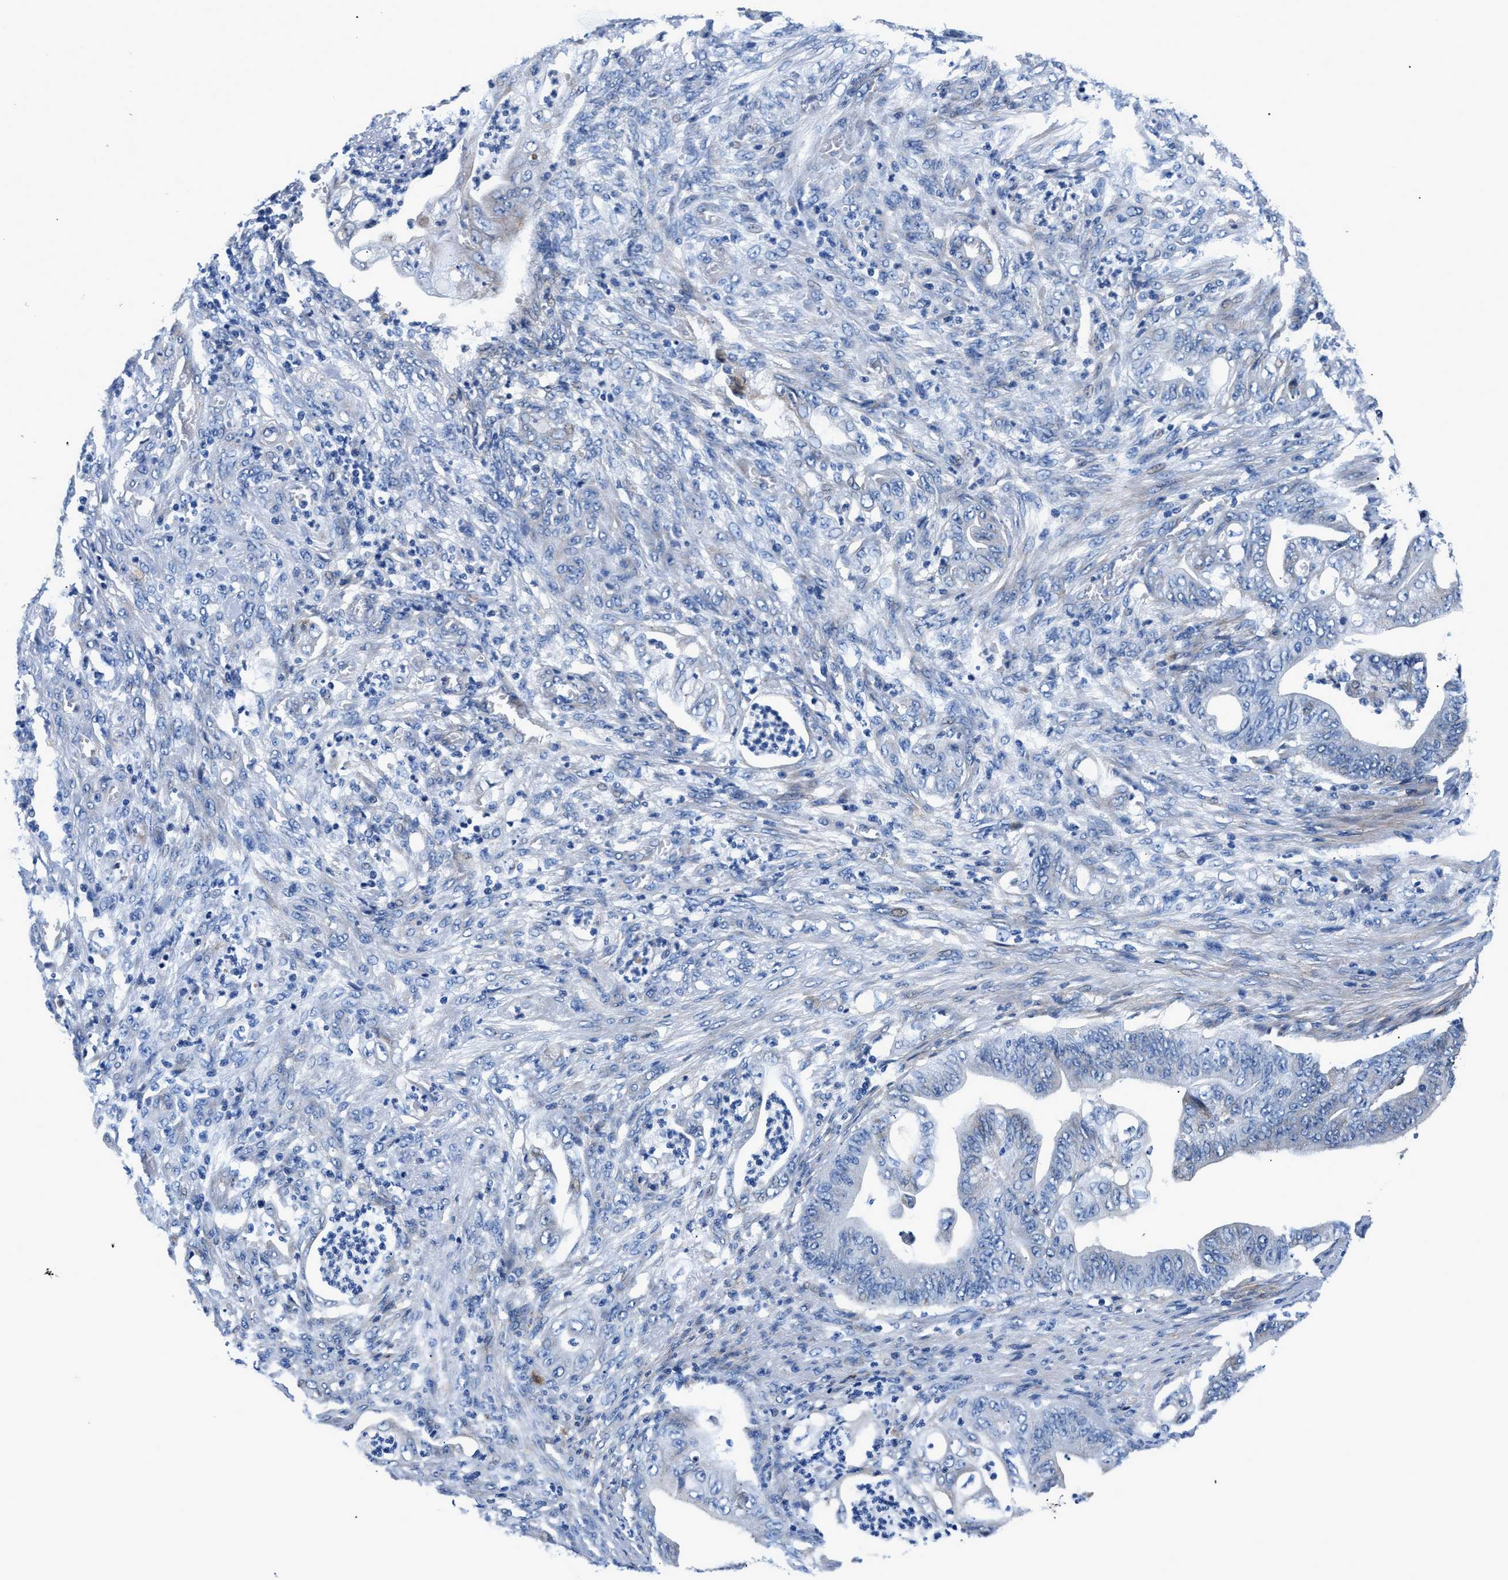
{"staining": {"intensity": "negative", "quantity": "none", "location": "none"}, "tissue": "stomach cancer", "cell_type": "Tumor cells", "image_type": "cancer", "snomed": [{"axis": "morphology", "description": "Adenocarcinoma, NOS"}, {"axis": "topography", "description": "Stomach"}], "caption": "Tumor cells show no significant expression in adenocarcinoma (stomach).", "gene": "DAG1", "patient": {"sex": "female", "age": 73}}